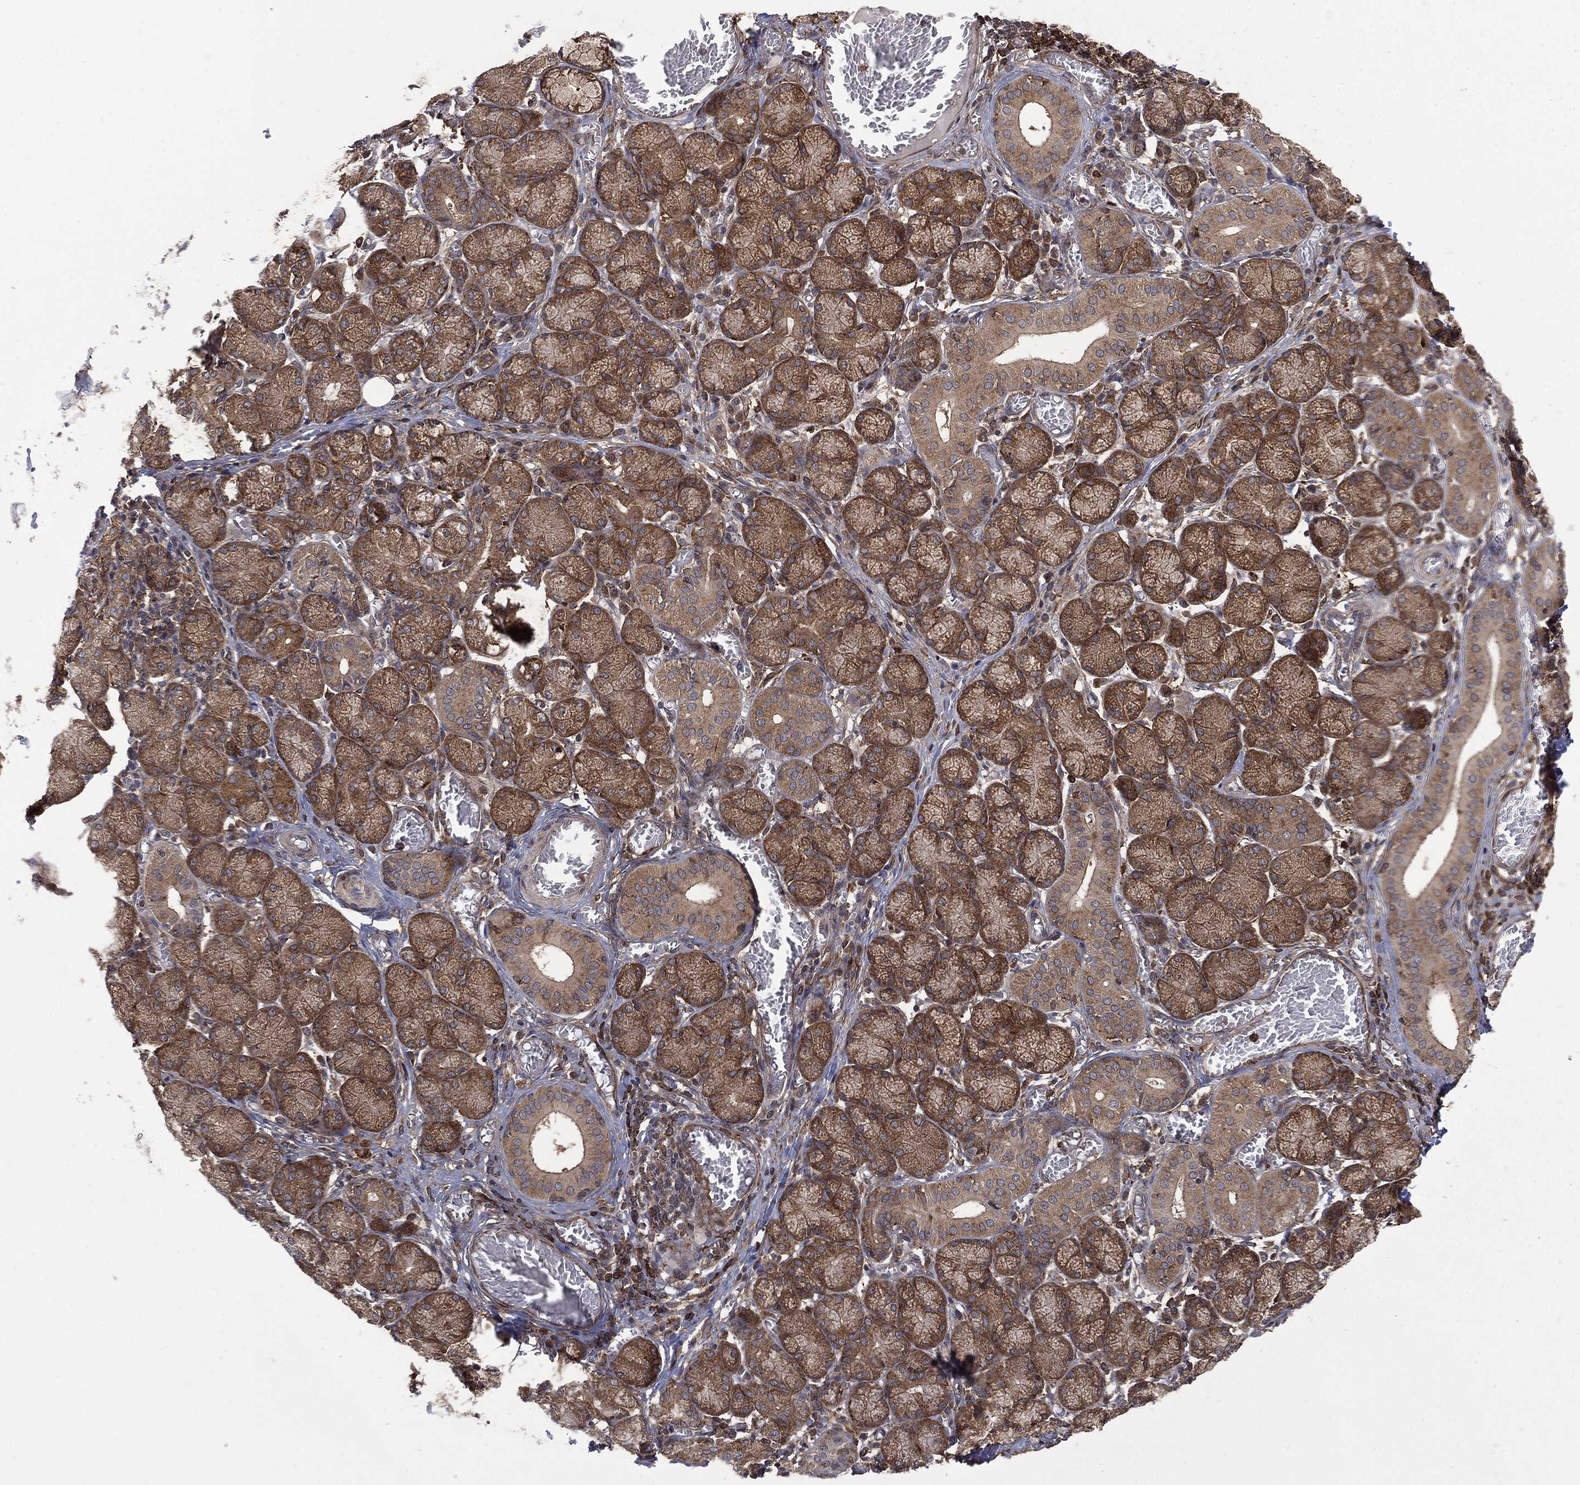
{"staining": {"intensity": "moderate", "quantity": ">75%", "location": "cytoplasmic/membranous"}, "tissue": "salivary gland", "cell_type": "Glandular cells", "image_type": "normal", "snomed": [{"axis": "morphology", "description": "Normal tissue, NOS"}, {"axis": "topography", "description": "Salivary gland"}, {"axis": "topography", "description": "Peripheral nerve tissue"}], "caption": "Salivary gland stained for a protein demonstrates moderate cytoplasmic/membranous positivity in glandular cells. (Brightfield microscopy of DAB IHC at high magnification).", "gene": "SNX5", "patient": {"sex": "female", "age": 24}}